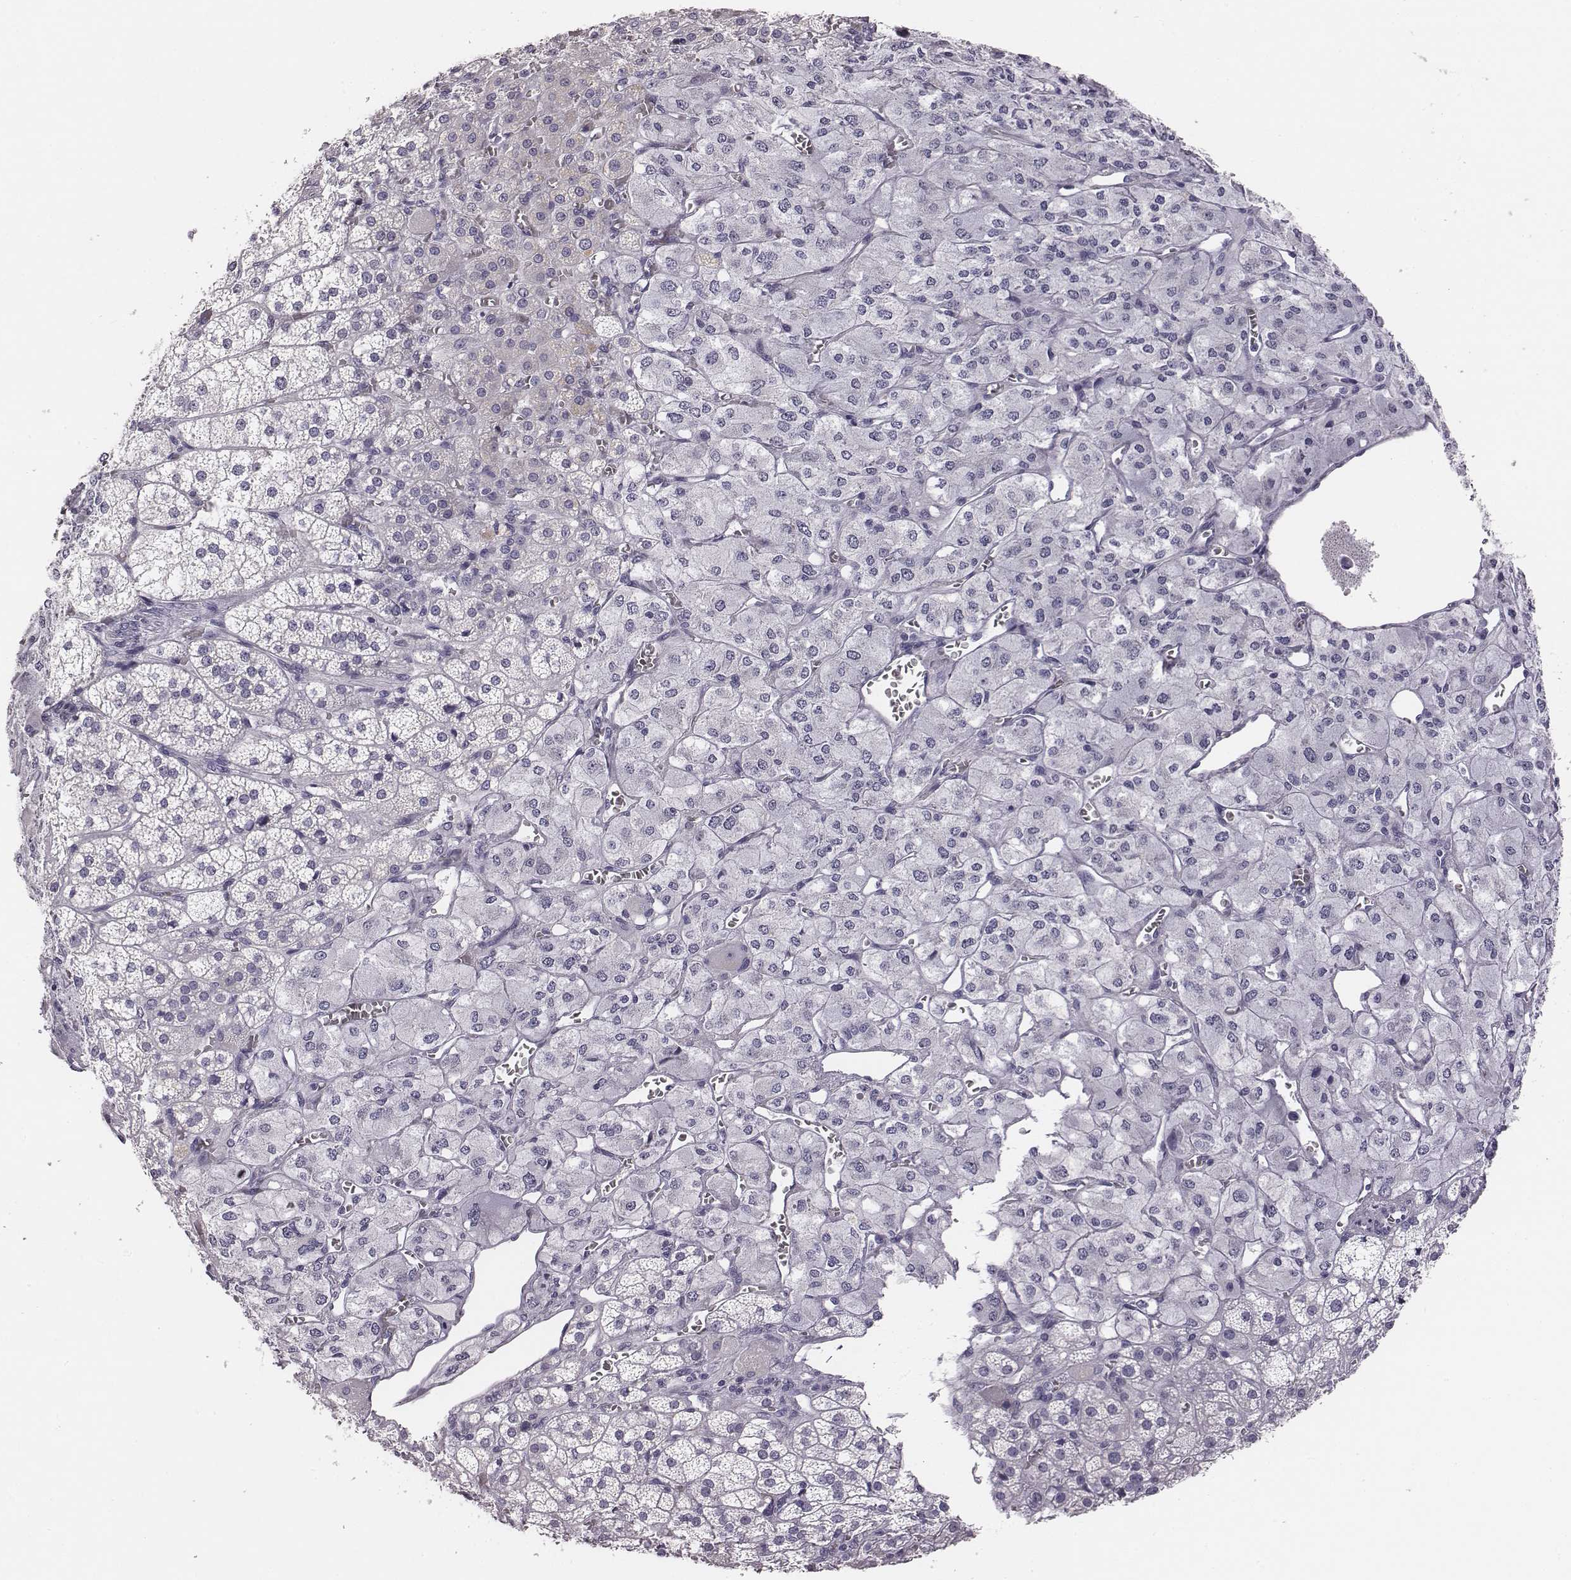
{"staining": {"intensity": "negative", "quantity": "none", "location": "none"}, "tissue": "adrenal gland", "cell_type": "Glandular cells", "image_type": "normal", "snomed": [{"axis": "morphology", "description": "Normal tissue, NOS"}, {"axis": "topography", "description": "Adrenal gland"}], "caption": "Image shows no protein staining in glandular cells of benign adrenal gland.", "gene": "ENSG00000290147", "patient": {"sex": "female", "age": 60}}